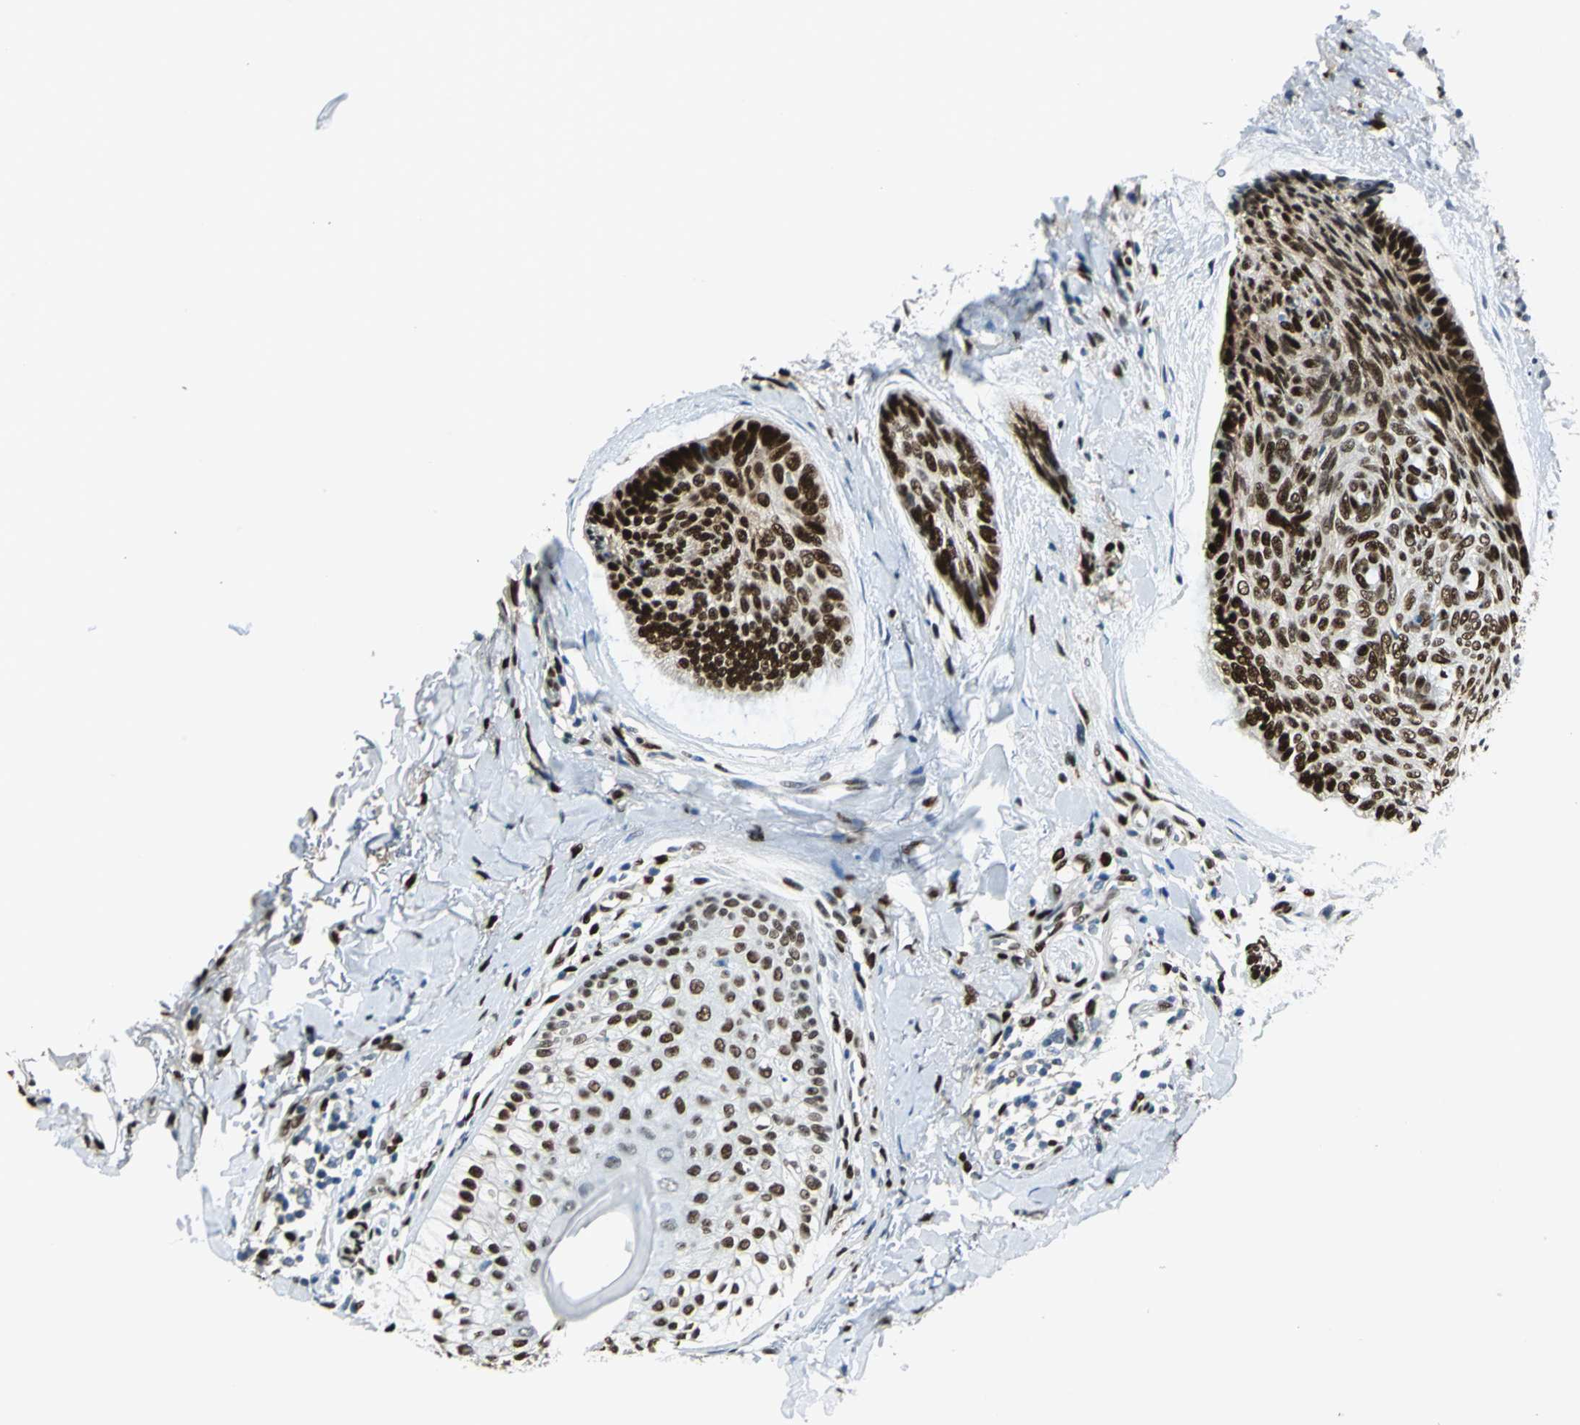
{"staining": {"intensity": "strong", "quantity": ">75%", "location": "nuclear"}, "tissue": "skin cancer", "cell_type": "Tumor cells", "image_type": "cancer", "snomed": [{"axis": "morphology", "description": "Normal tissue, NOS"}, {"axis": "morphology", "description": "Basal cell carcinoma"}, {"axis": "topography", "description": "Skin"}], "caption": "Skin cancer (basal cell carcinoma) stained for a protein (brown) shows strong nuclear positive expression in approximately >75% of tumor cells.", "gene": "NFIA", "patient": {"sex": "female", "age": 71}}